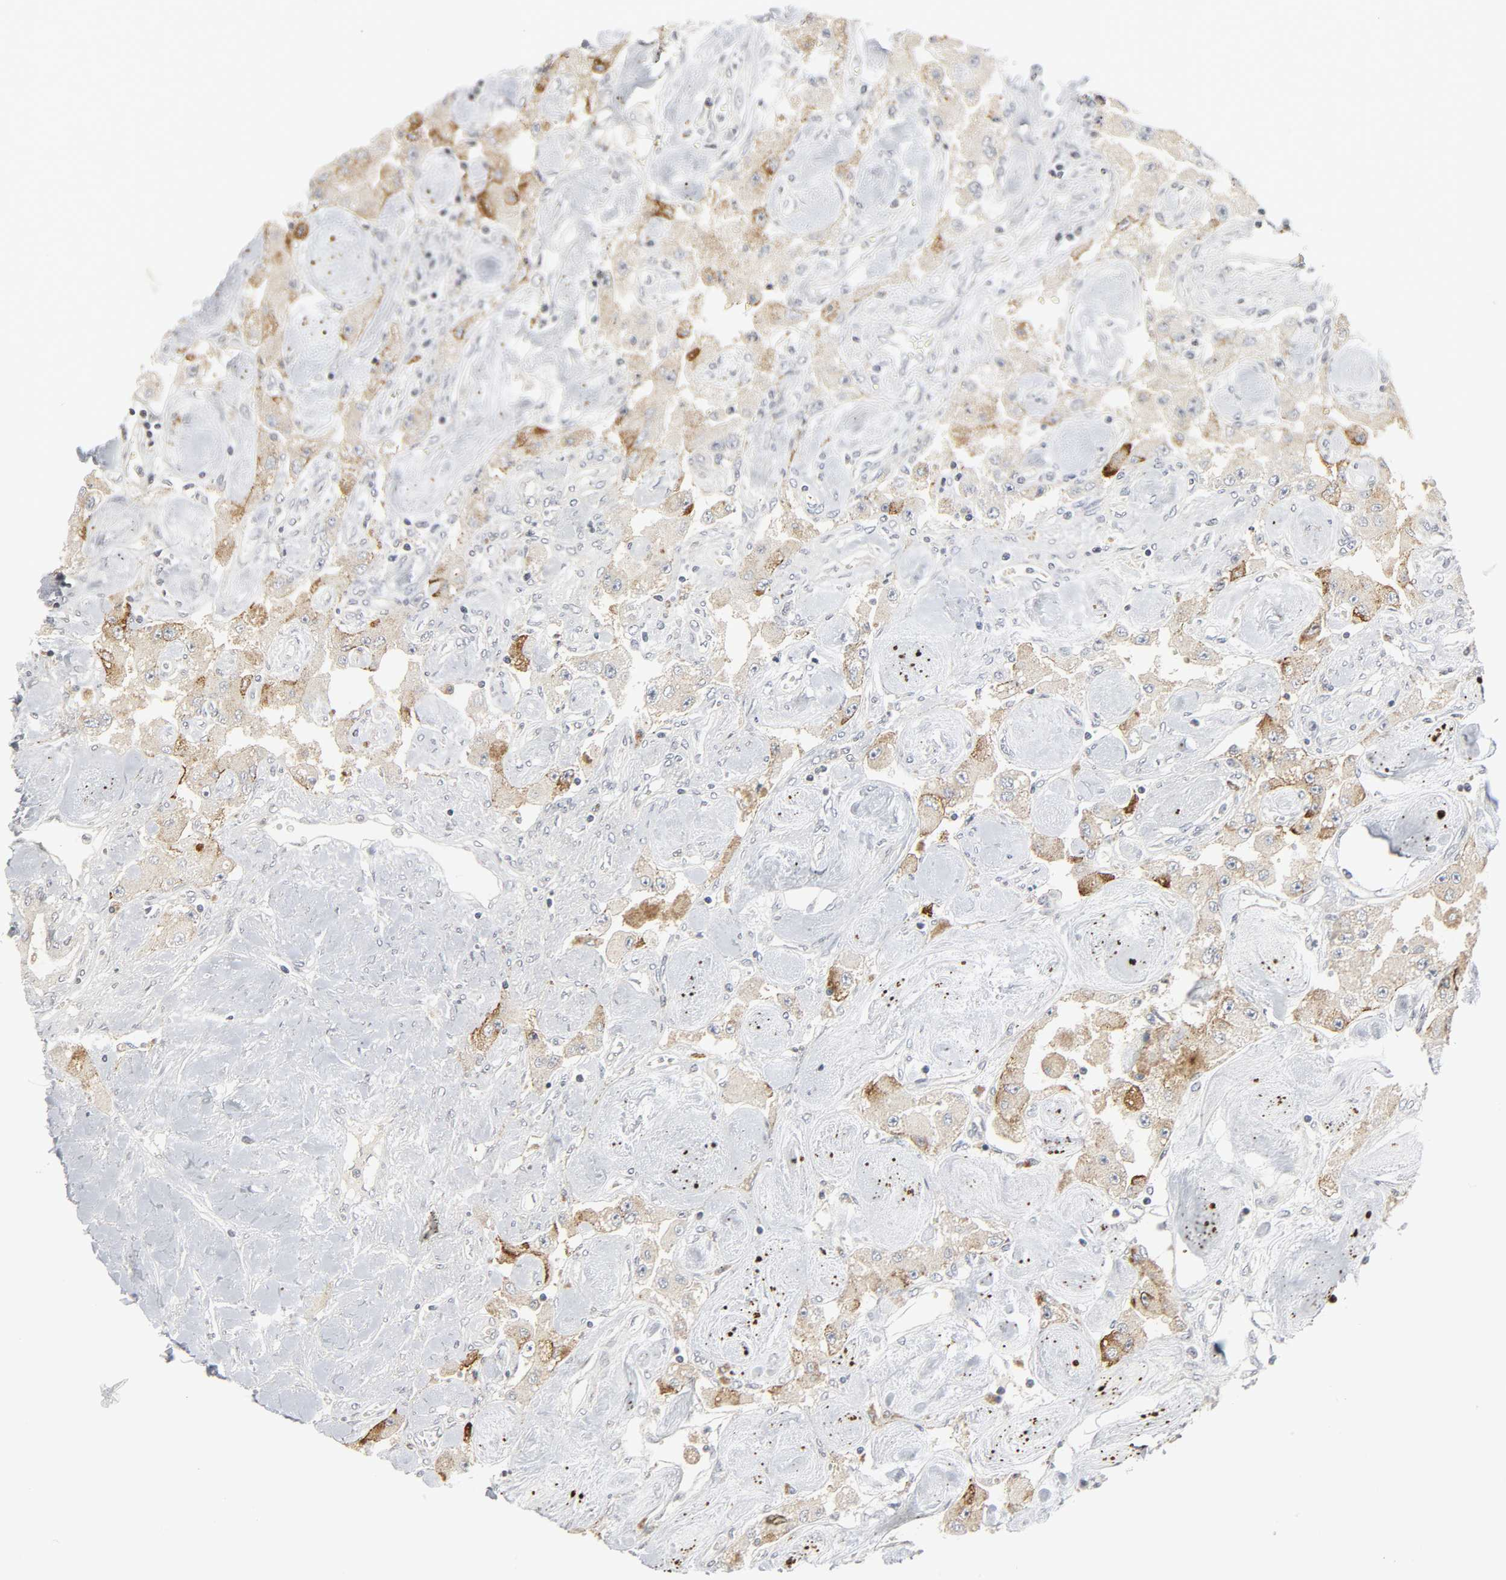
{"staining": {"intensity": "moderate", "quantity": "<25%", "location": "cytoplasmic/membranous"}, "tissue": "carcinoid", "cell_type": "Tumor cells", "image_type": "cancer", "snomed": [{"axis": "morphology", "description": "Carcinoid, malignant, NOS"}, {"axis": "topography", "description": "Pancreas"}], "caption": "Carcinoid (malignant) stained with immunohistochemistry displays moderate cytoplasmic/membranous expression in about <25% of tumor cells.", "gene": "CLIP1", "patient": {"sex": "male", "age": 41}}